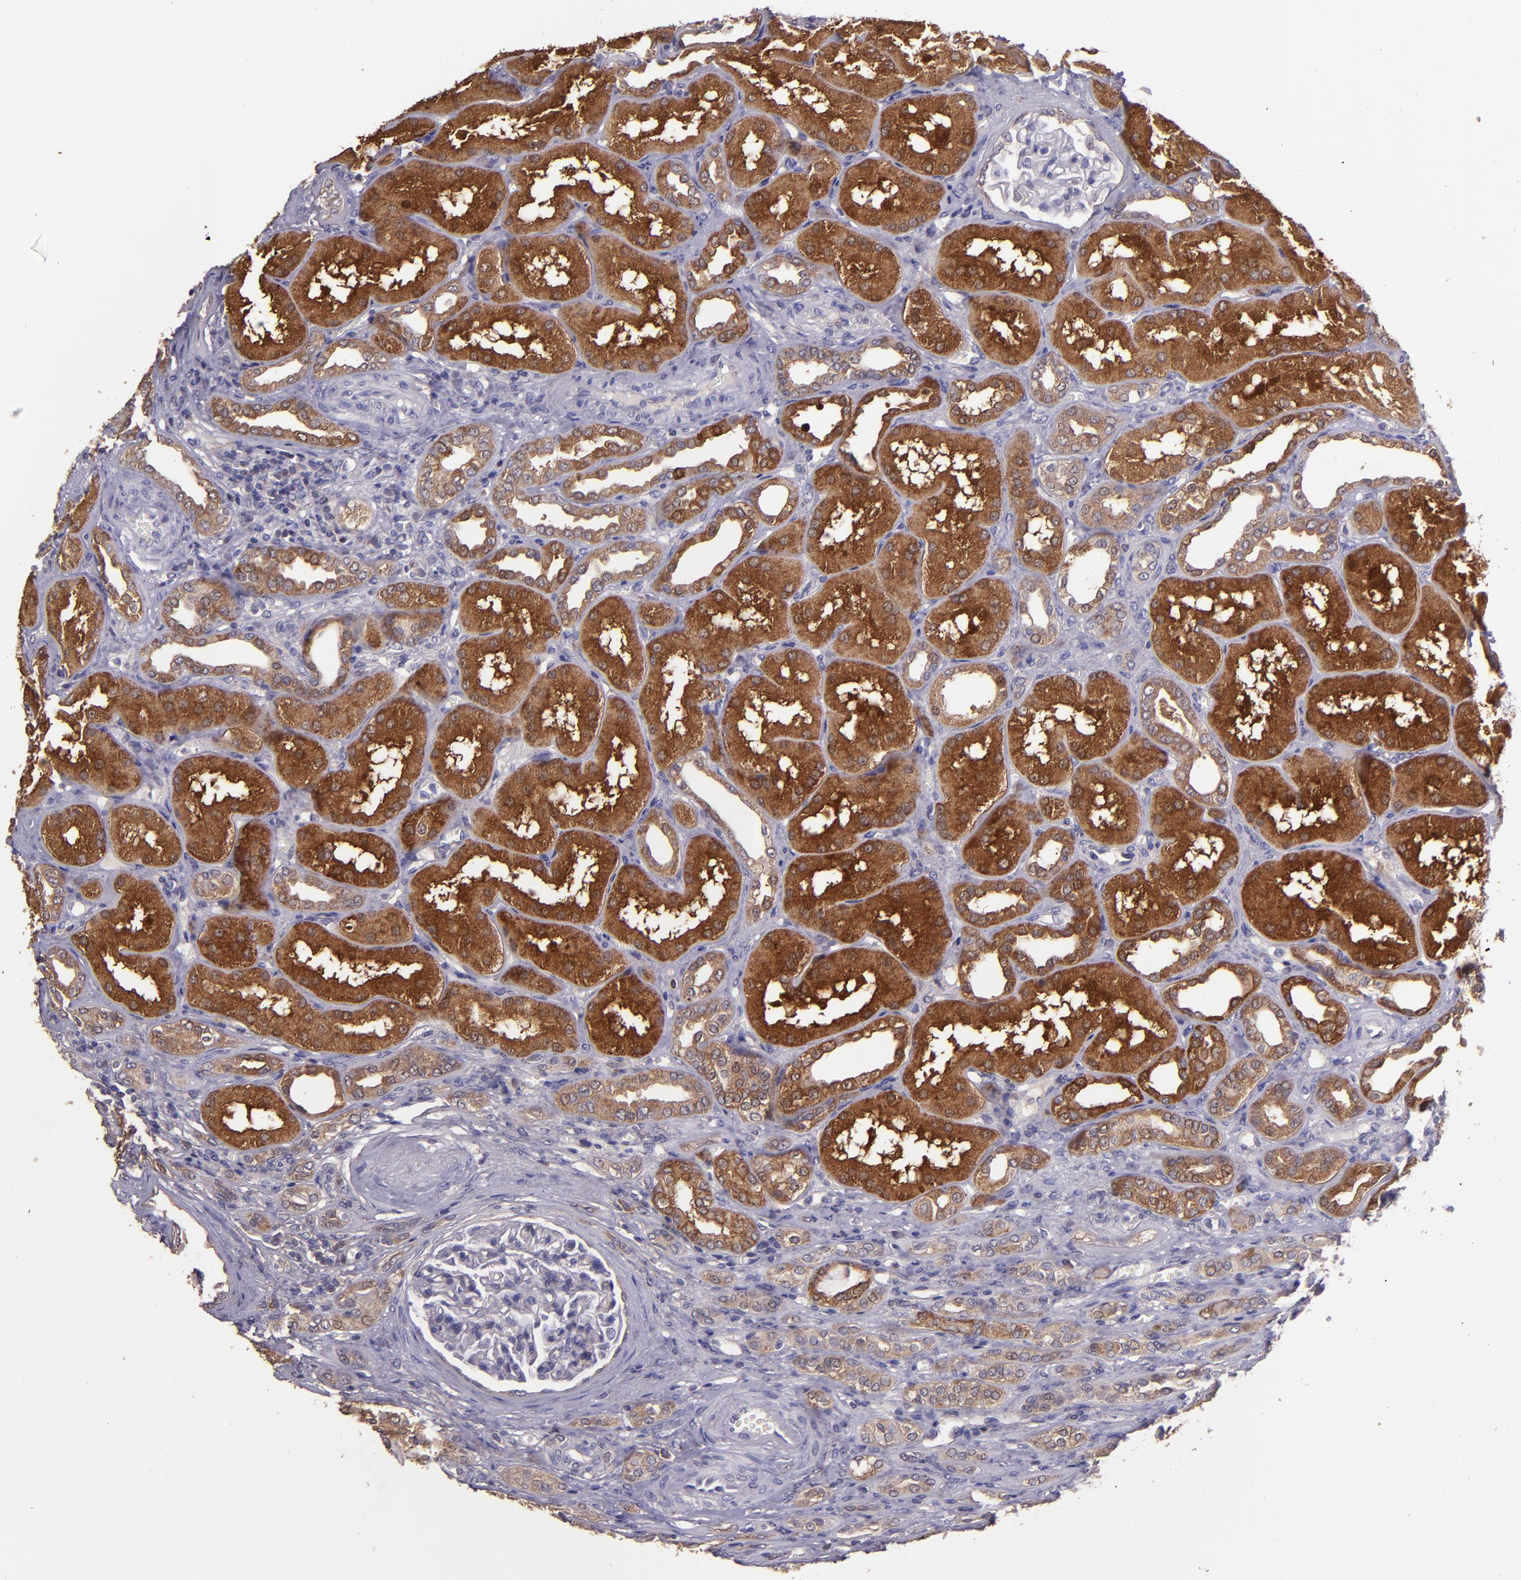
{"staining": {"intensity": "moderate", "quantity": ">75%", "location": "cytoplasmic/membranous"}, "tissue": "renal cancer", "cell_type": "Tumor cells", "image_type": "cancer", "snomed": [{"axis": "morphology", "description": "Adenocarcinoma, NOS"}, {"axis": "topography", "description": "Kidney"}], "caption": "Renal cancer stained with a brown dye shows moderate cytoplasmic/membranous positive staining in about >75% of tumor cells.", "gene": "PAPPA", "patient": {"sex": "male", "age": 46}}